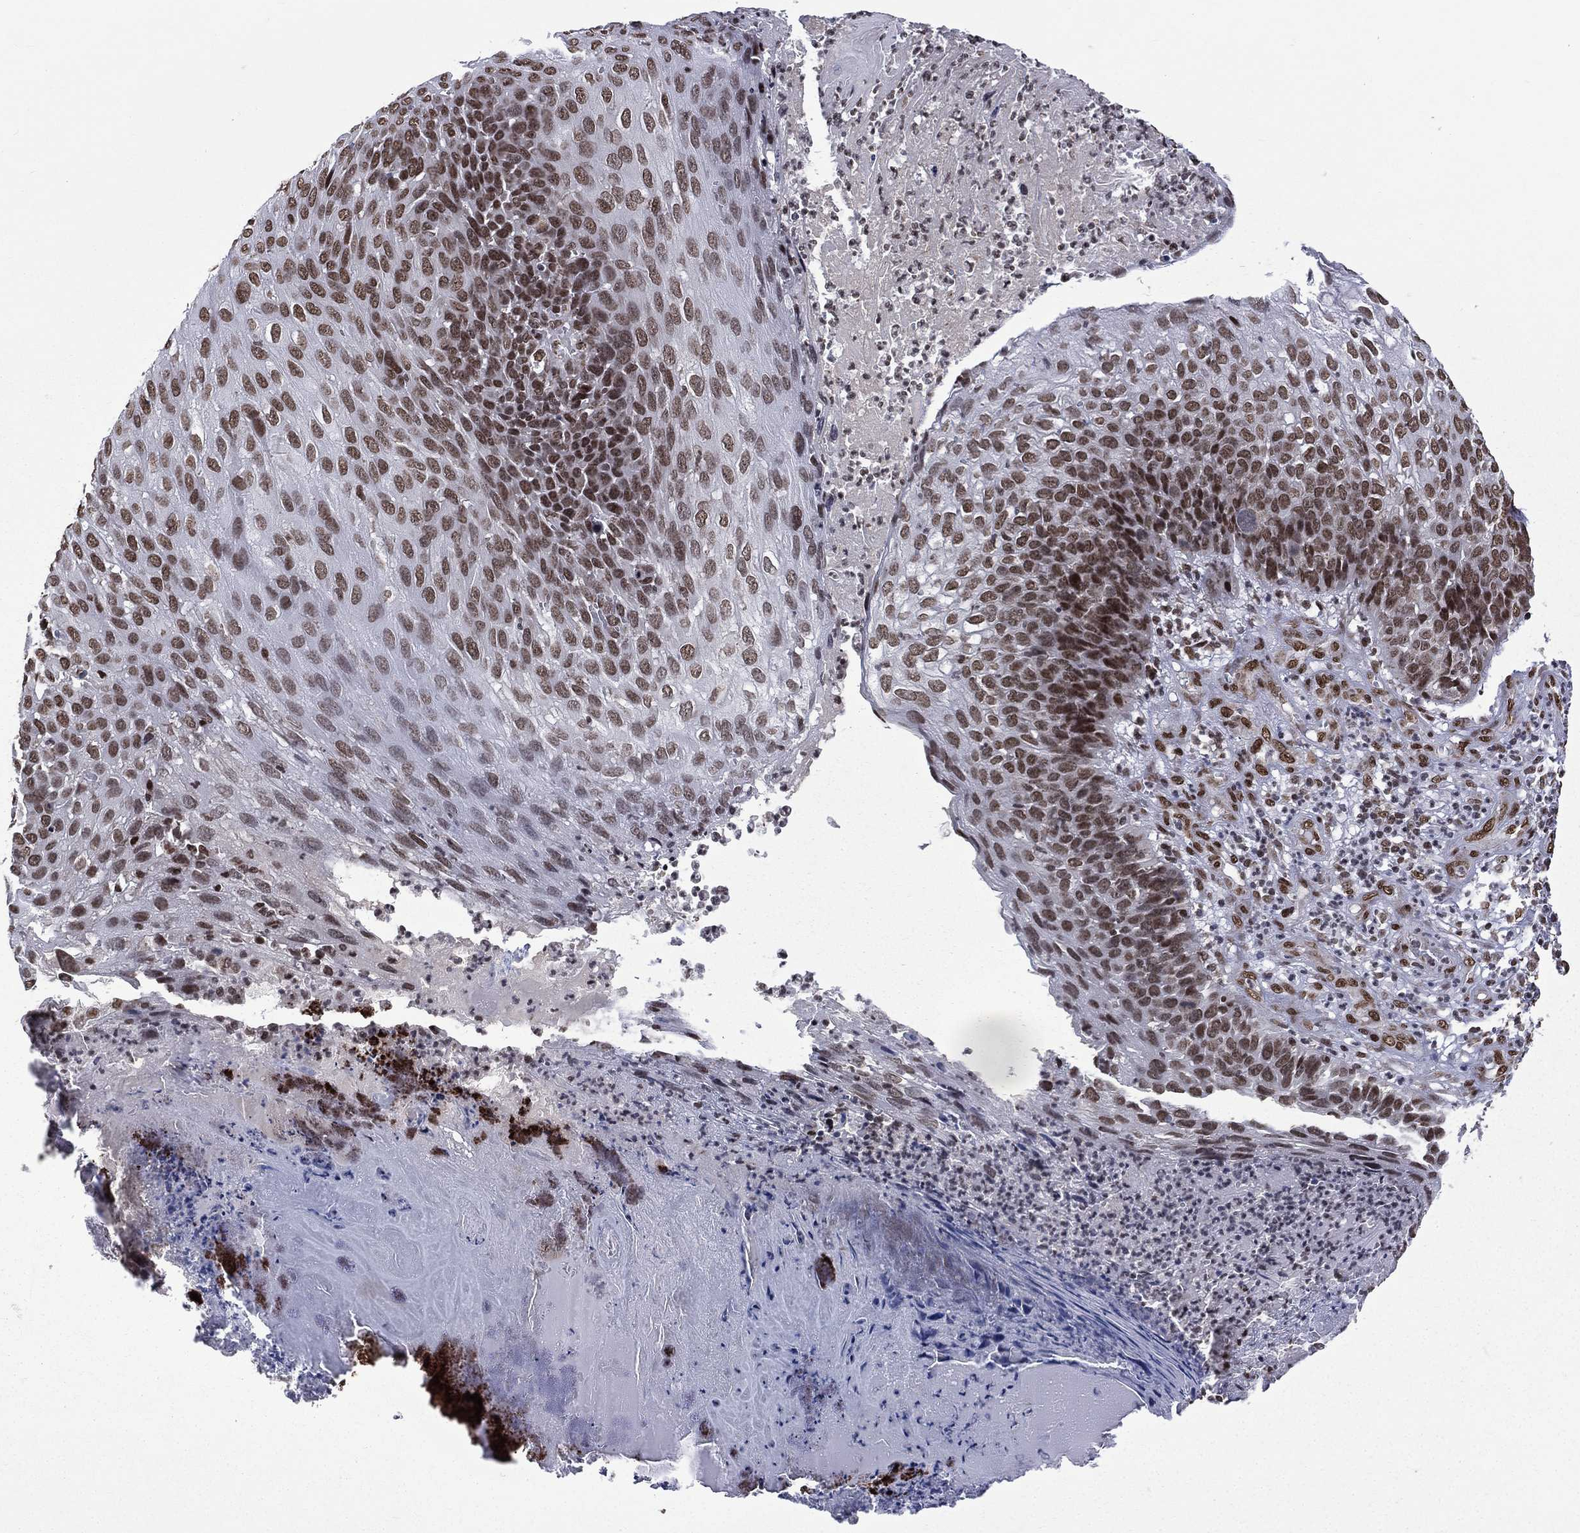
{"staining": {"intensity": "strong", "quantity": ">75%", "location": "nuclear"}, "tissue": "skin cancer", "cell_type": "Tumor cells", "image_type": "cancer", "snomed": [{"axis": "morphology", "description": "Squamous cell carcinoma, NOS"}, {"axis": "topography", "description": "Skin"}], "caption": "High-magnification brightfield microscopy of skin cancer (squamous cell carcinoma) stained with DAB (brown) and counterstained with hematoxylin (blue). tumor cells exhibit strong nuclear staining is identified in approximately>75% of cells. (brown staining indicates protein expression, while blue staining denotes nuclei).", "gene": "C5orf24", "patient": {"sex": "male", "age": 92}}